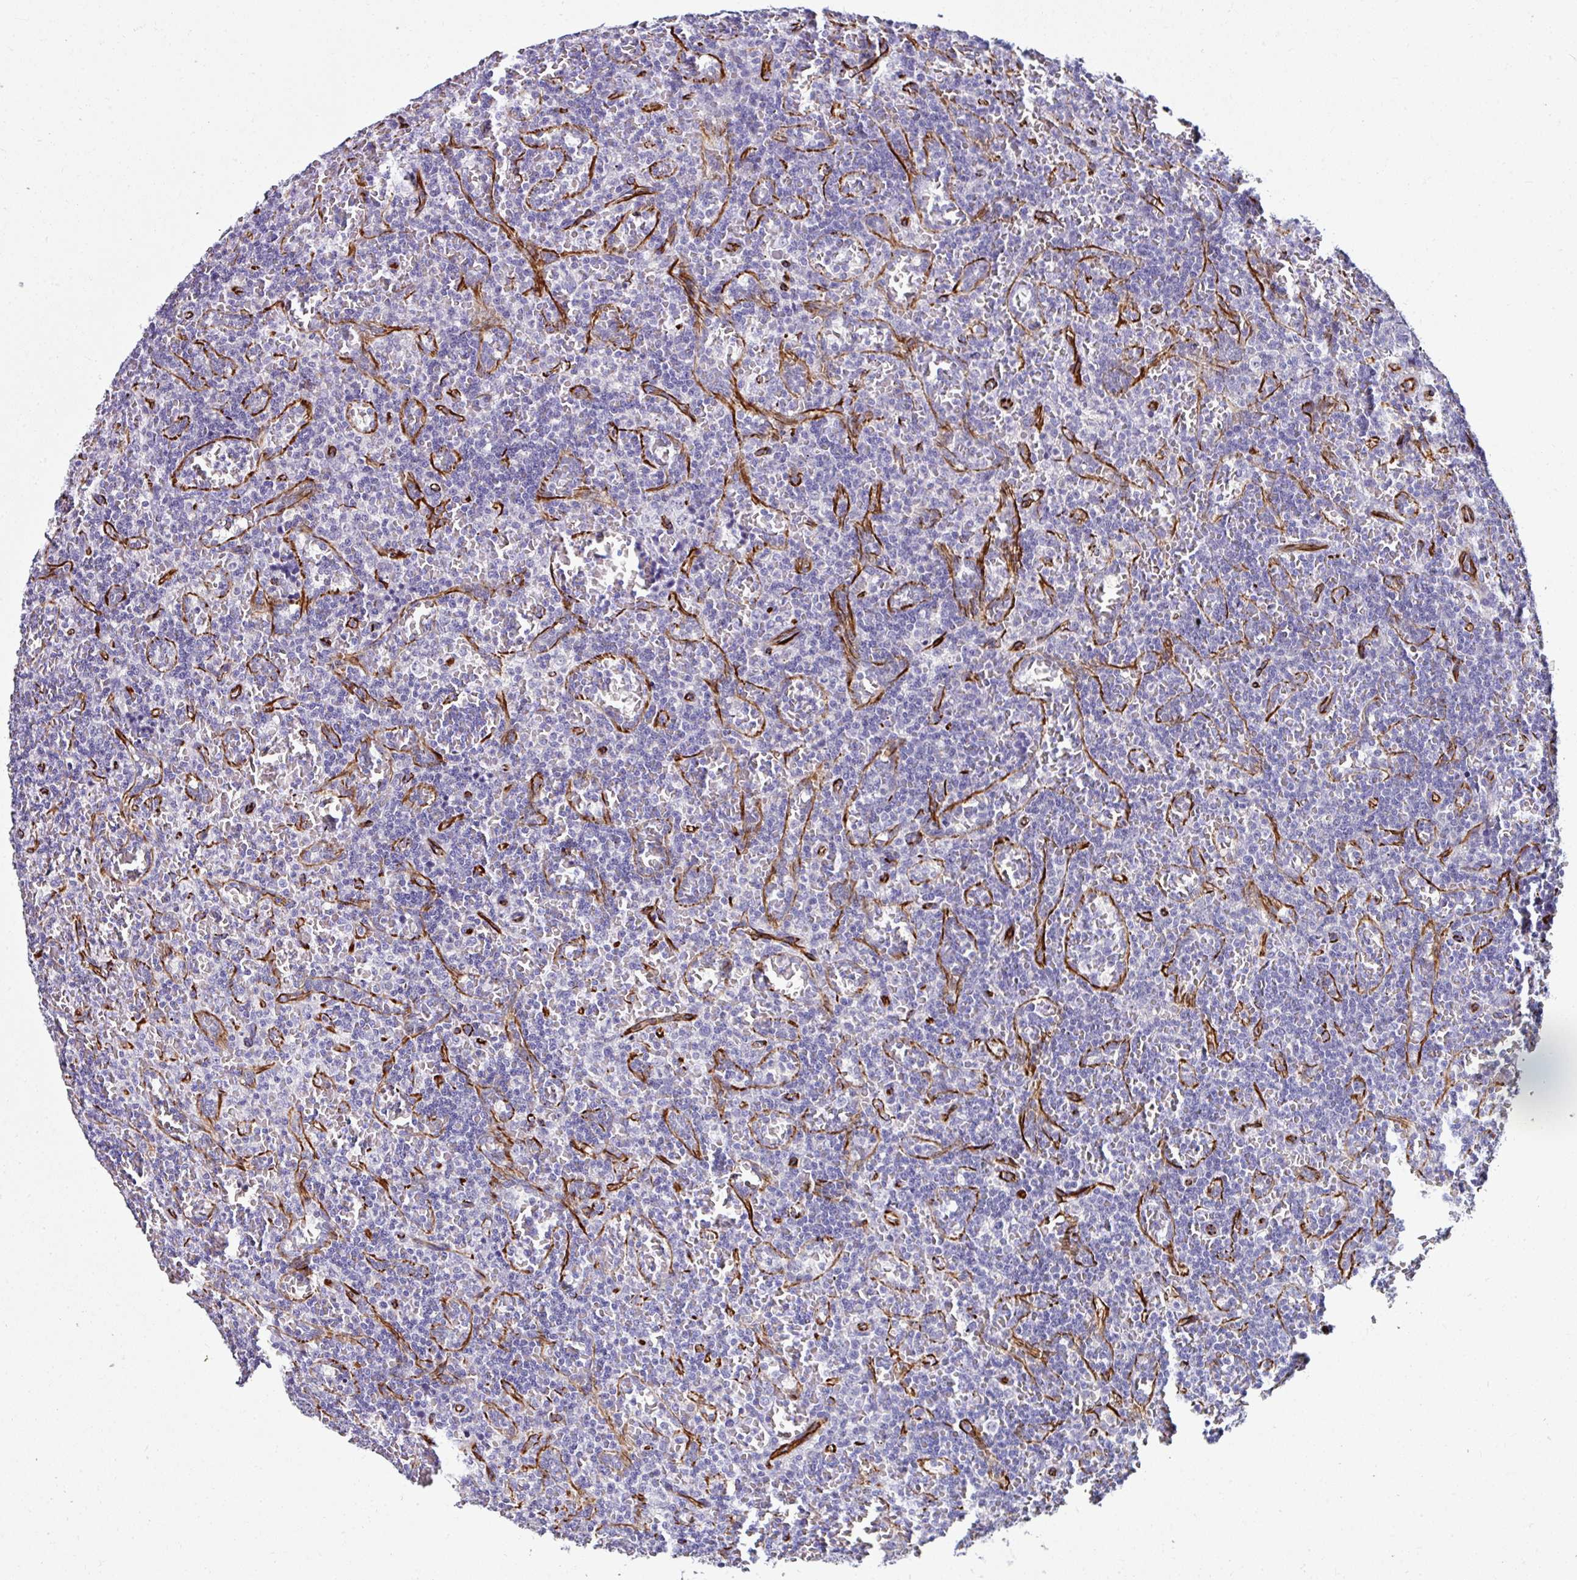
{"staining": {"intensity": "negative", "quantity": "none", "location": "none"}, "tissue": "lymphoma", "cell_type": "Tumor cells", "image_type": "cancer", "snomed": [{"axis": "morphology", "description": "Malignant lymphoma, non-Hodgkin's type, Low grade"}, {"axis": "topography", "description": "Spleen"}], "caption": "Low-grade malignant lymphoma, non-Hodgkin's type was stained to show a protein in brown. There is no significant staining in tumor cells.", "gene": "TMPRSS9", "patient": {"sex": "male", "age": 73}}